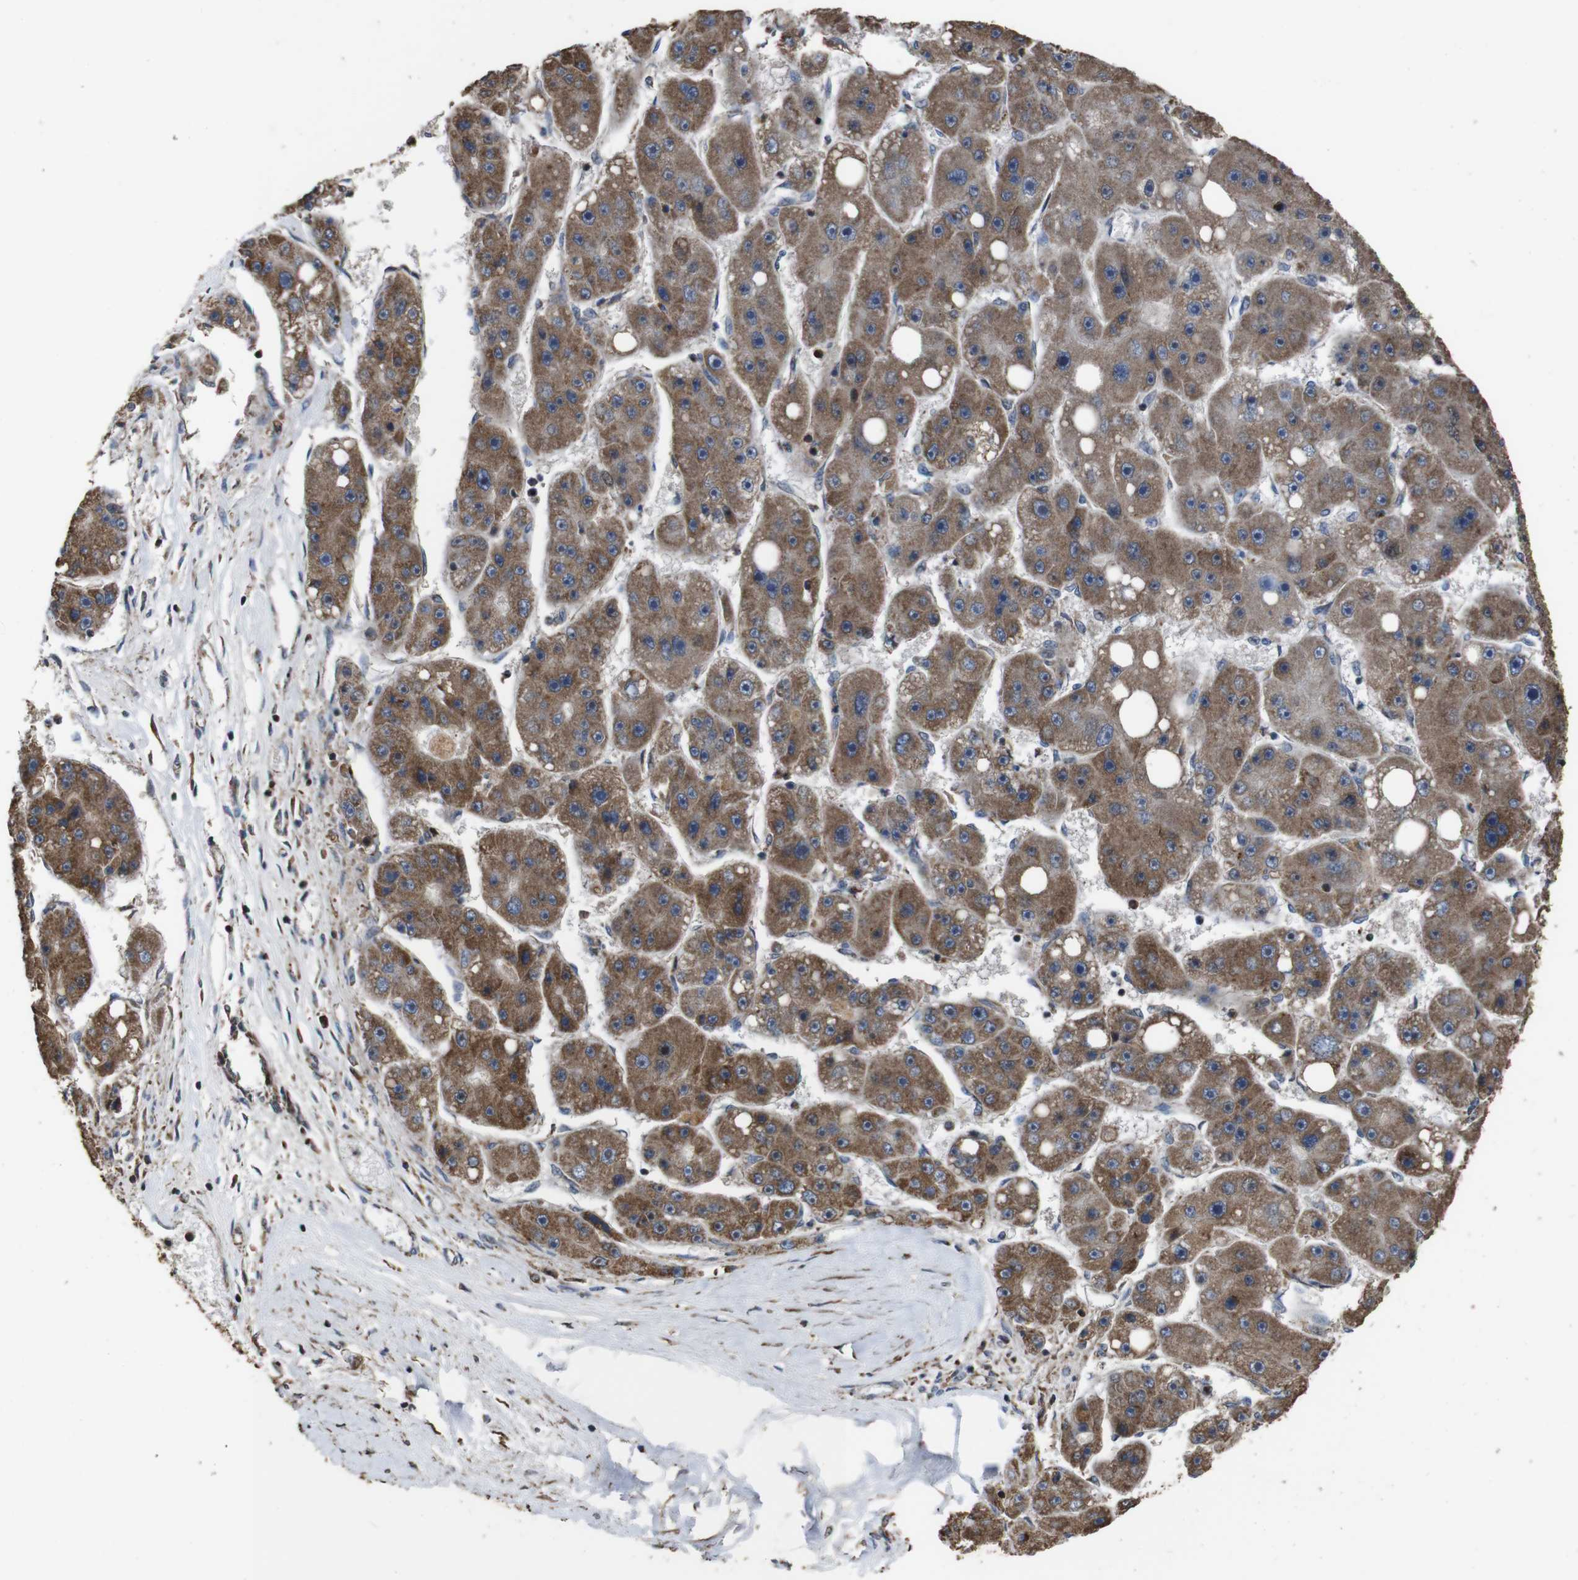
{"staining": {"intensity": "moderate", "quantity": ">75%", "location": "cytoplasmic/membranous"}, "tissue": "liver cancer", "cell_type": "Tumor cells", "image_type": "cancer", "snomed": [{"axis": "morphology", "description": "Carcinoma, Hepatocellular, NOS"}, {"axis": "topography", "description": "Liver"}], "caption": "Protein staining of liver hepatocellular carcinoma tissue reveals moderate cytoplasmic/membranous expression in about >75% of tumor cells.", "gene": "SNN", "patient": {"sex": "female", "age": 61}}